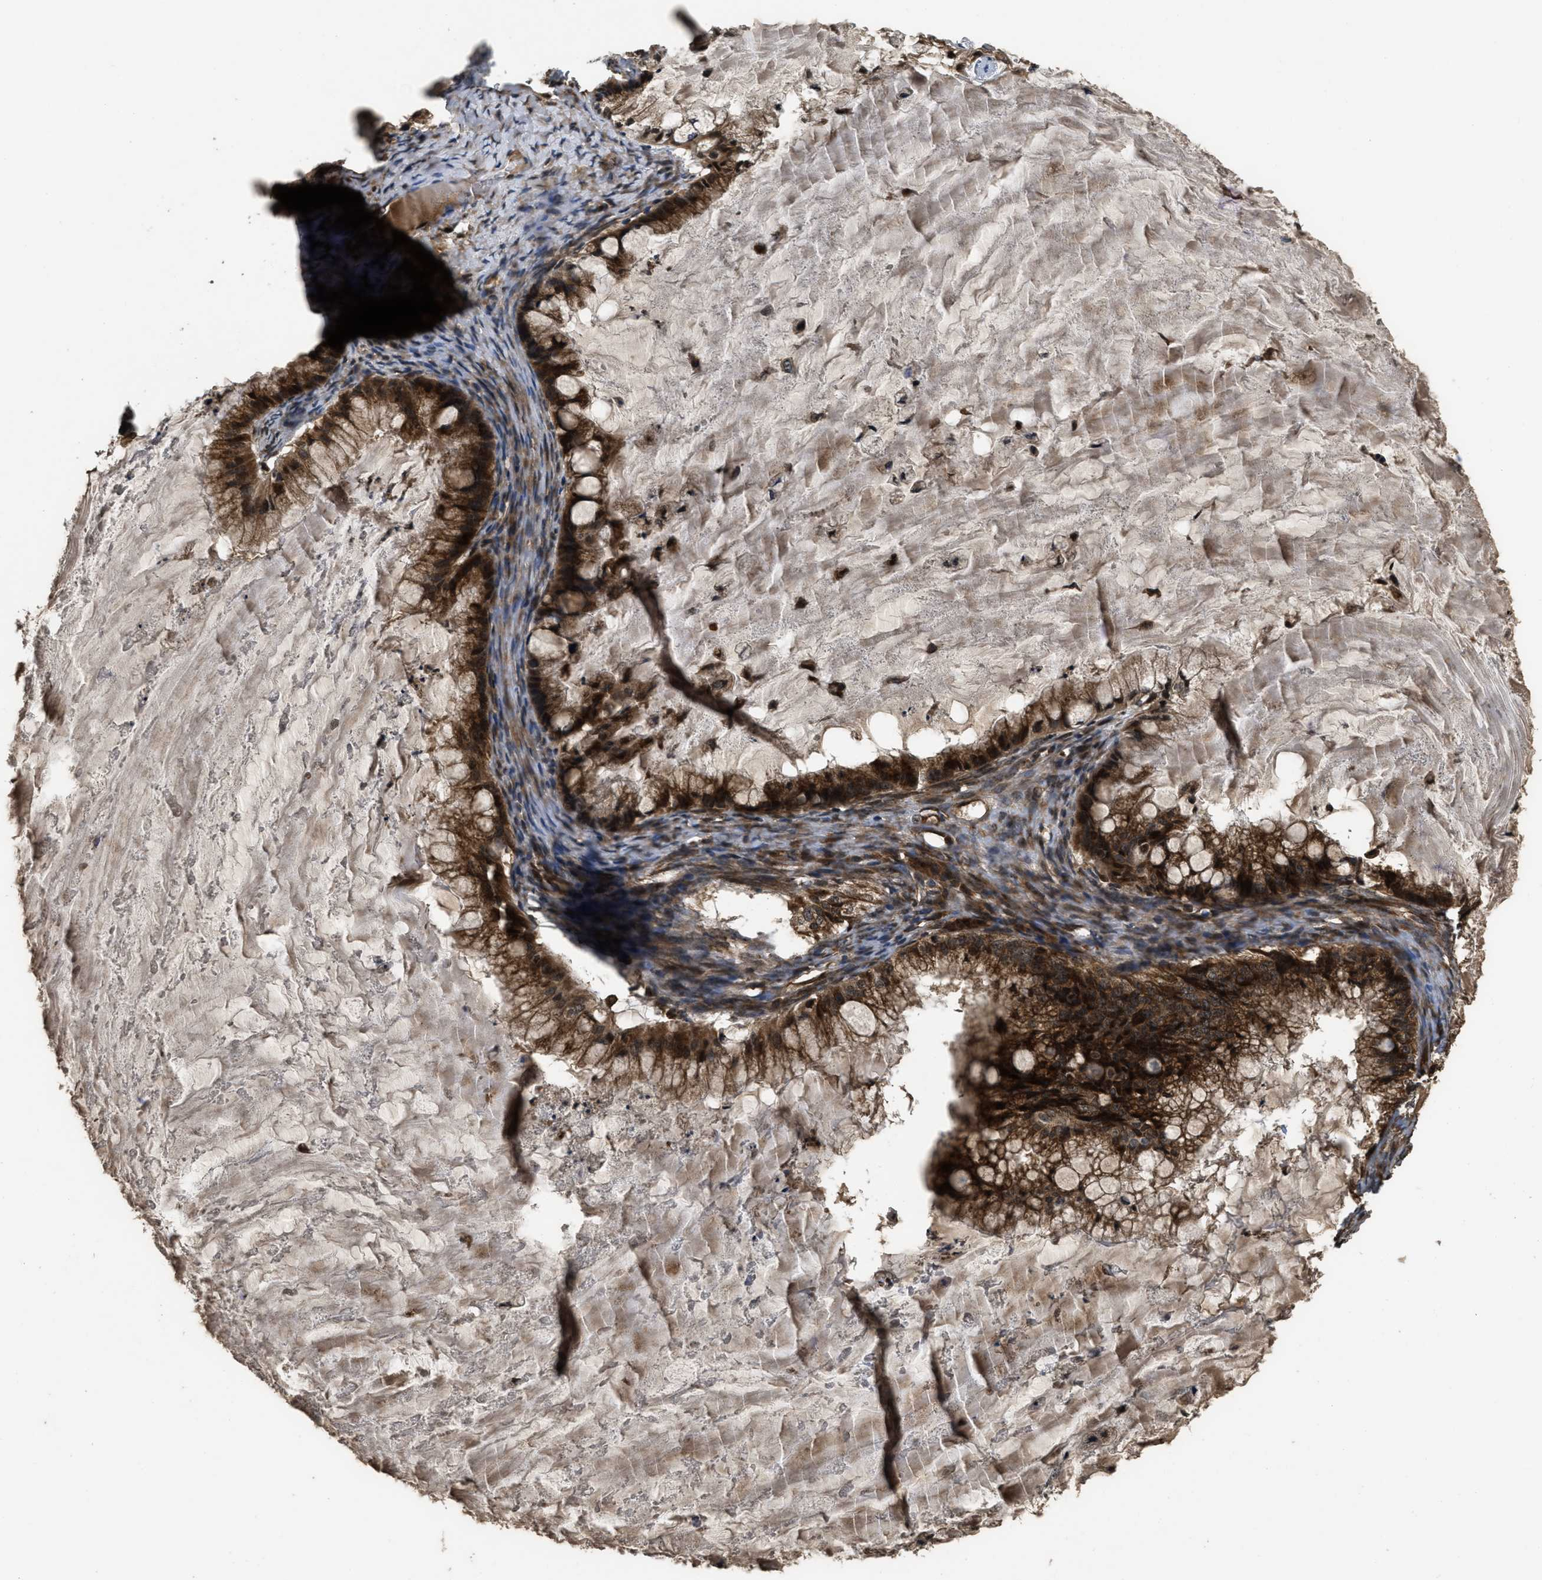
{"staining": {"intensity": "strong", "quantity": ">75%", "location": "cytoplasmic/membranous,nuclear"}, "tissue": "ovarian cancer", "cell_type": "Tumor cells", "image_type": "cancer", "snomed": [{"axis": "morphology", "description": "Cystadenocarcinoma, mucinous, NOS"}, {"axis": "topography", "description": "Ovary"}], "caption": "A high-resolution histopathology image shows immunohistochemistry staining of ovarian mucinous cystadenocarcinoma, which demonstrates strong cytoplasmic/membranous and nuclear expression in about >75% of tumor cells. The staining is performed using DAB brown chromogen to label protein expression. The nuclei are counter-stained blue using hematoxylin.", "gene": "SPTLC1", "patient": {"sex": "female", "age": 57}}